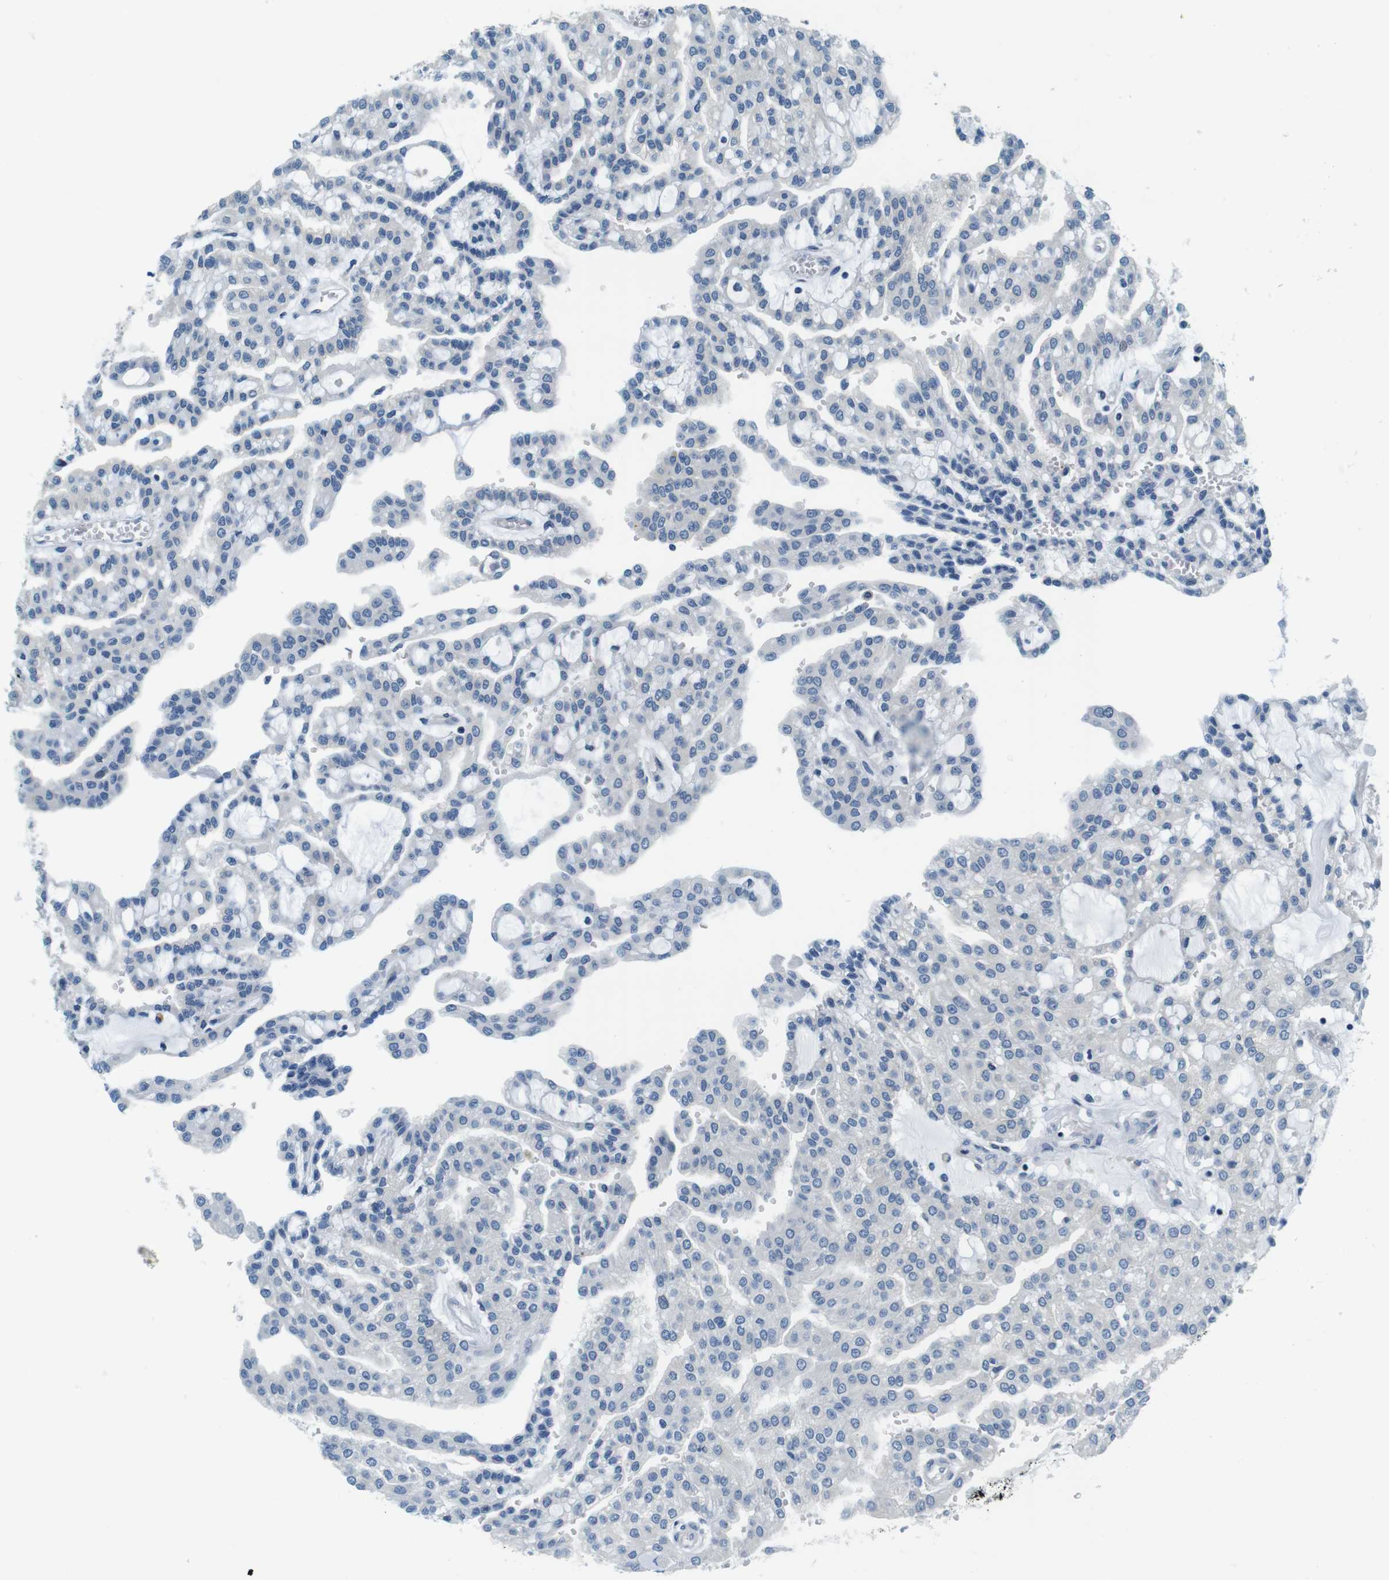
{"staining": {"intensity": "negative", "quantity": "none", "location": "none"}, "tissue": "renal cancer", "cell_type": "Tumor cells", "image_type": "cancer", "snomed": [{"axis": "morphology", "description": "Adenocarcinoma, NOS"}, {"axis": "topography", "description": "Kidney"}], "caption": "A histopathology image of human adenocarcinoma (renal) is negative for staining in tumor cells.", "gene": "KCNJ5", "patient": {"sex": "male", "age": 63}}